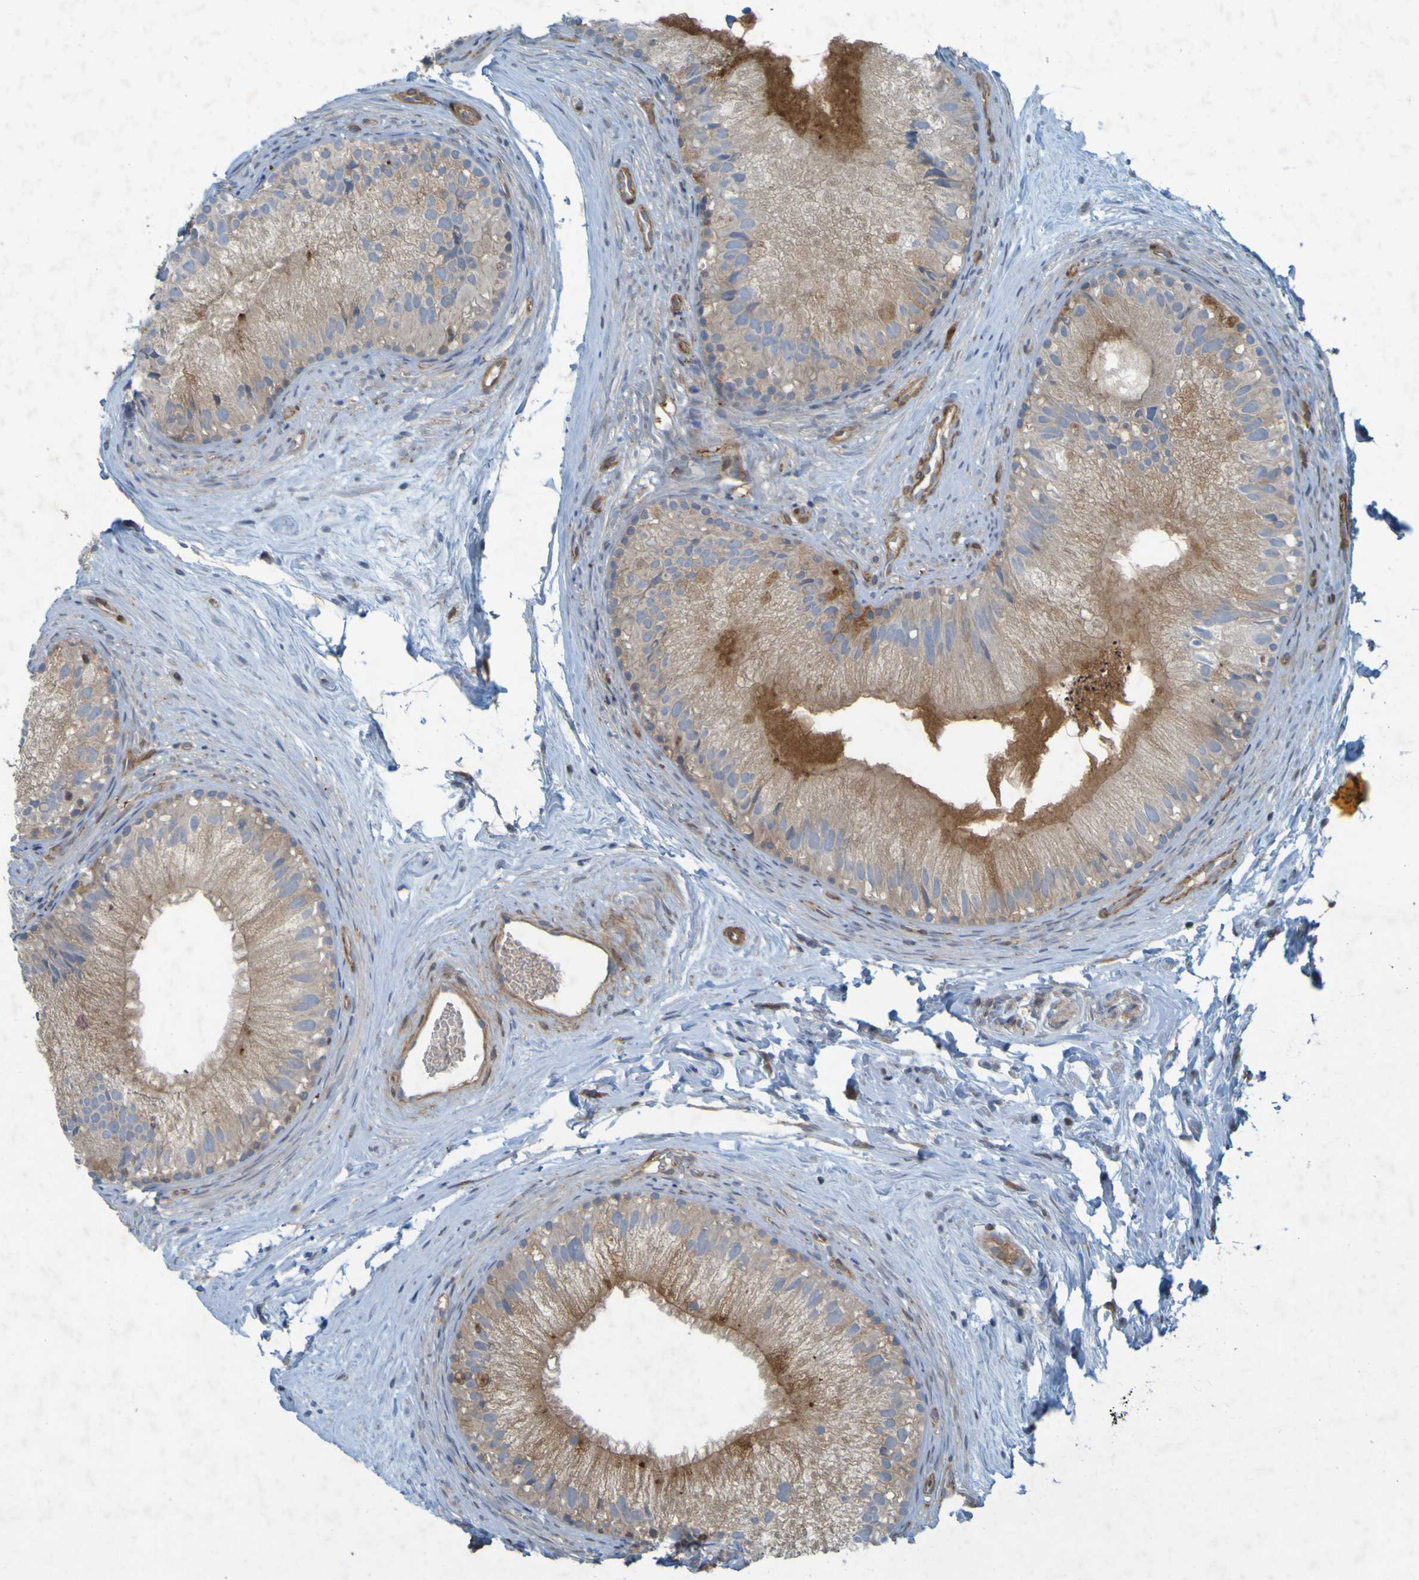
{"staining": {"intensity": "moderate", "quantity": ">75%", "location": "cytoplasmic/membranous"}, "tissue": "epididymis", "cell_type": "Glandular cells", "image_type": "normal", "snomed": [{"axis": "morphology", "description": "Normal tissue, NOS"}, {"axis": "topography", "description": "Epididymis"}], "caption": "This histopathology image shows benign epididymis stained with IHC to label a protein in brown. The cytoplasmic/membranous of glandular cells show moderate positivity for the protein. Nuclei are counter-stained blue.", "gene": "GUCY1A1", "patient": {"sex": "male", "age": 56}}